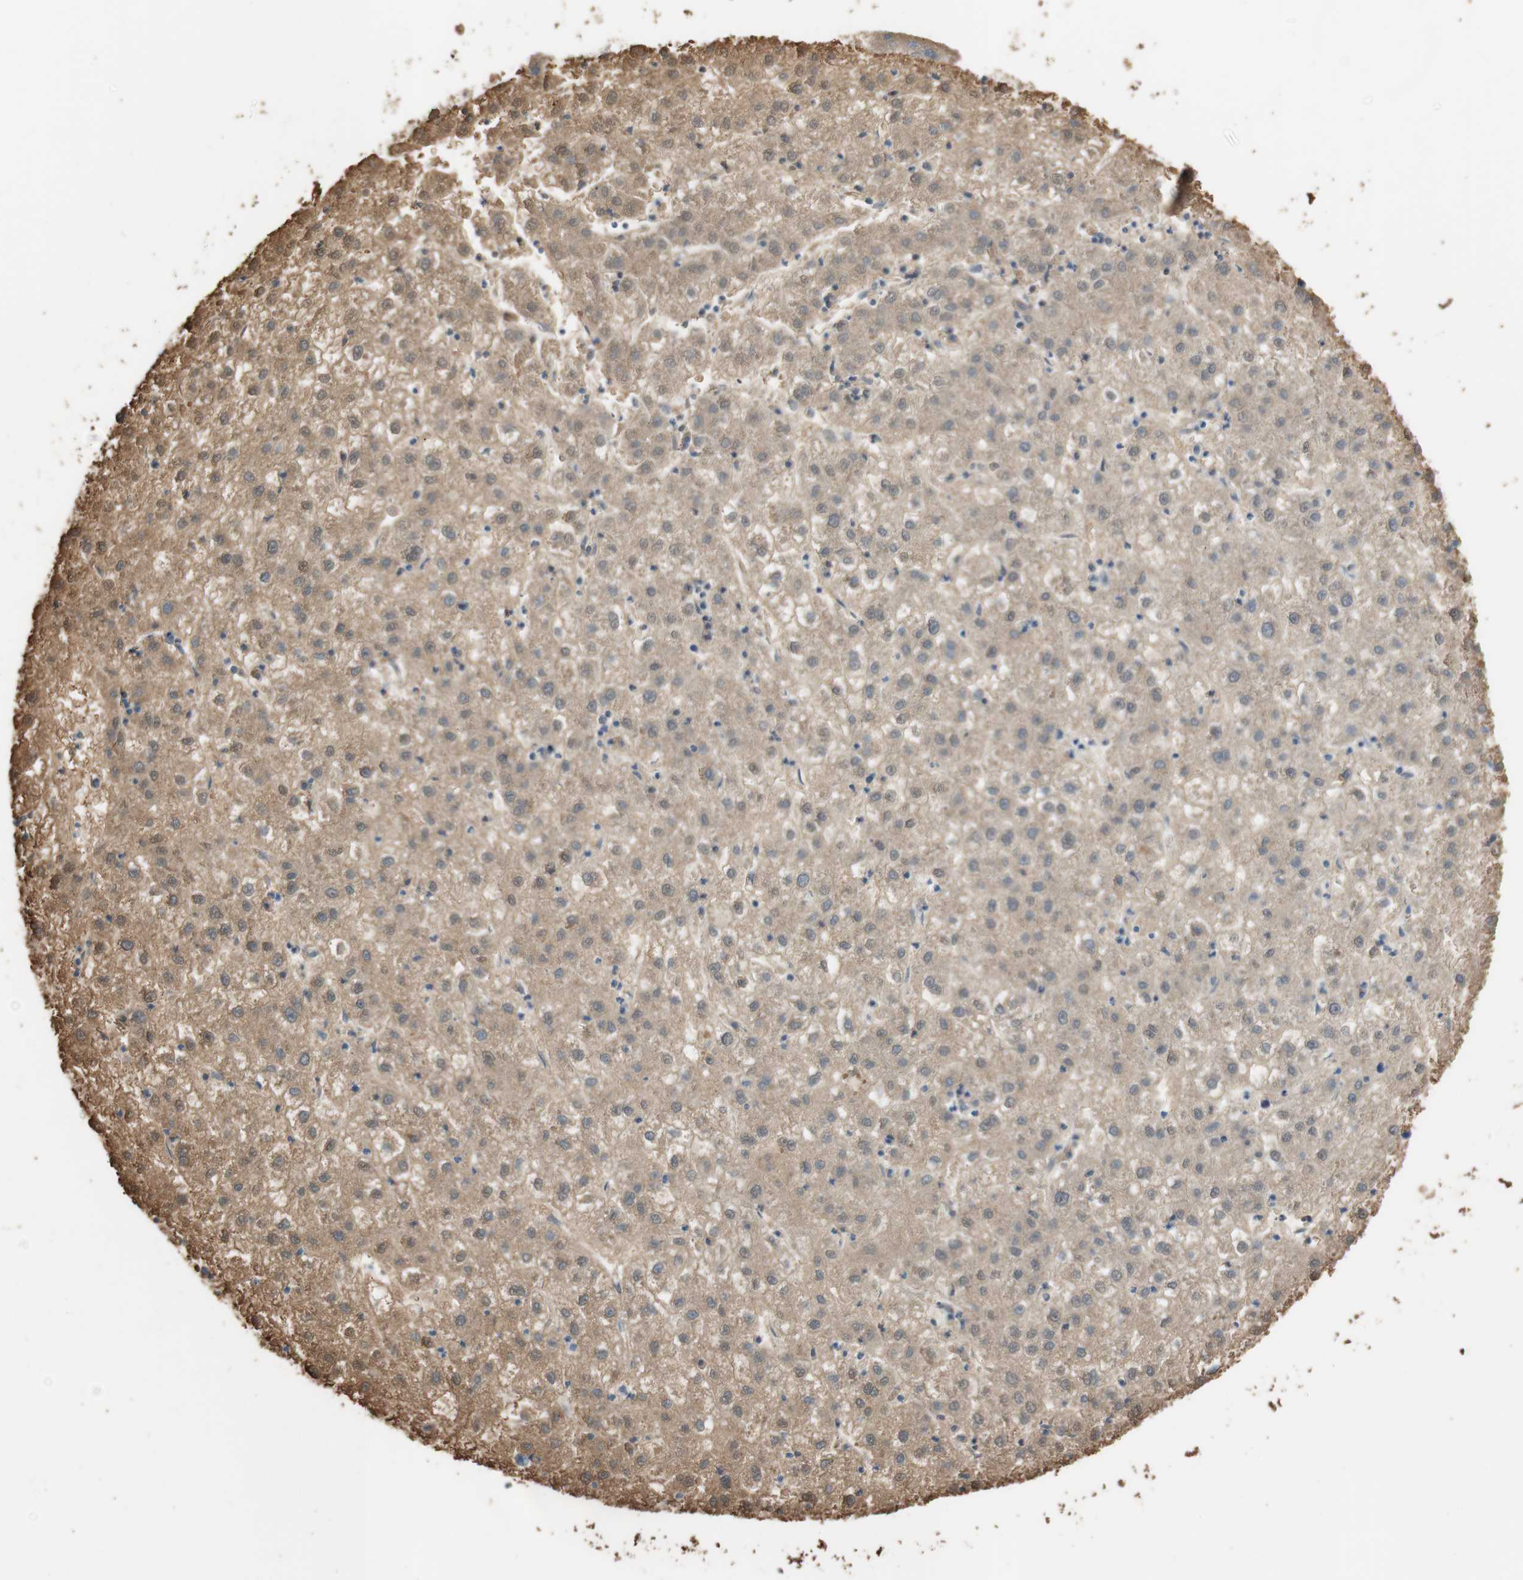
{"staining": {"intensity": "weak", "quantity": ">75%", "location": "cytoplasmic/membranous"}, "tissue": "liver cancer", "cell_type": "Tumor cells", "image_type": "cancer", "snomed": [{"axis": "morphology", "description": "Carcinoma, Hepatocellular, NOS"}, {"axis": "topography", "description": "Liver"}], "caption": "IHC of hepatocellular carcinoma (liver) reveals low levels of weak cytoplasmic/membranous positivity in about >75% of tumor cells.", "gene": "ALDH1A2", "patient": {"sex": "male", "age": 72}}